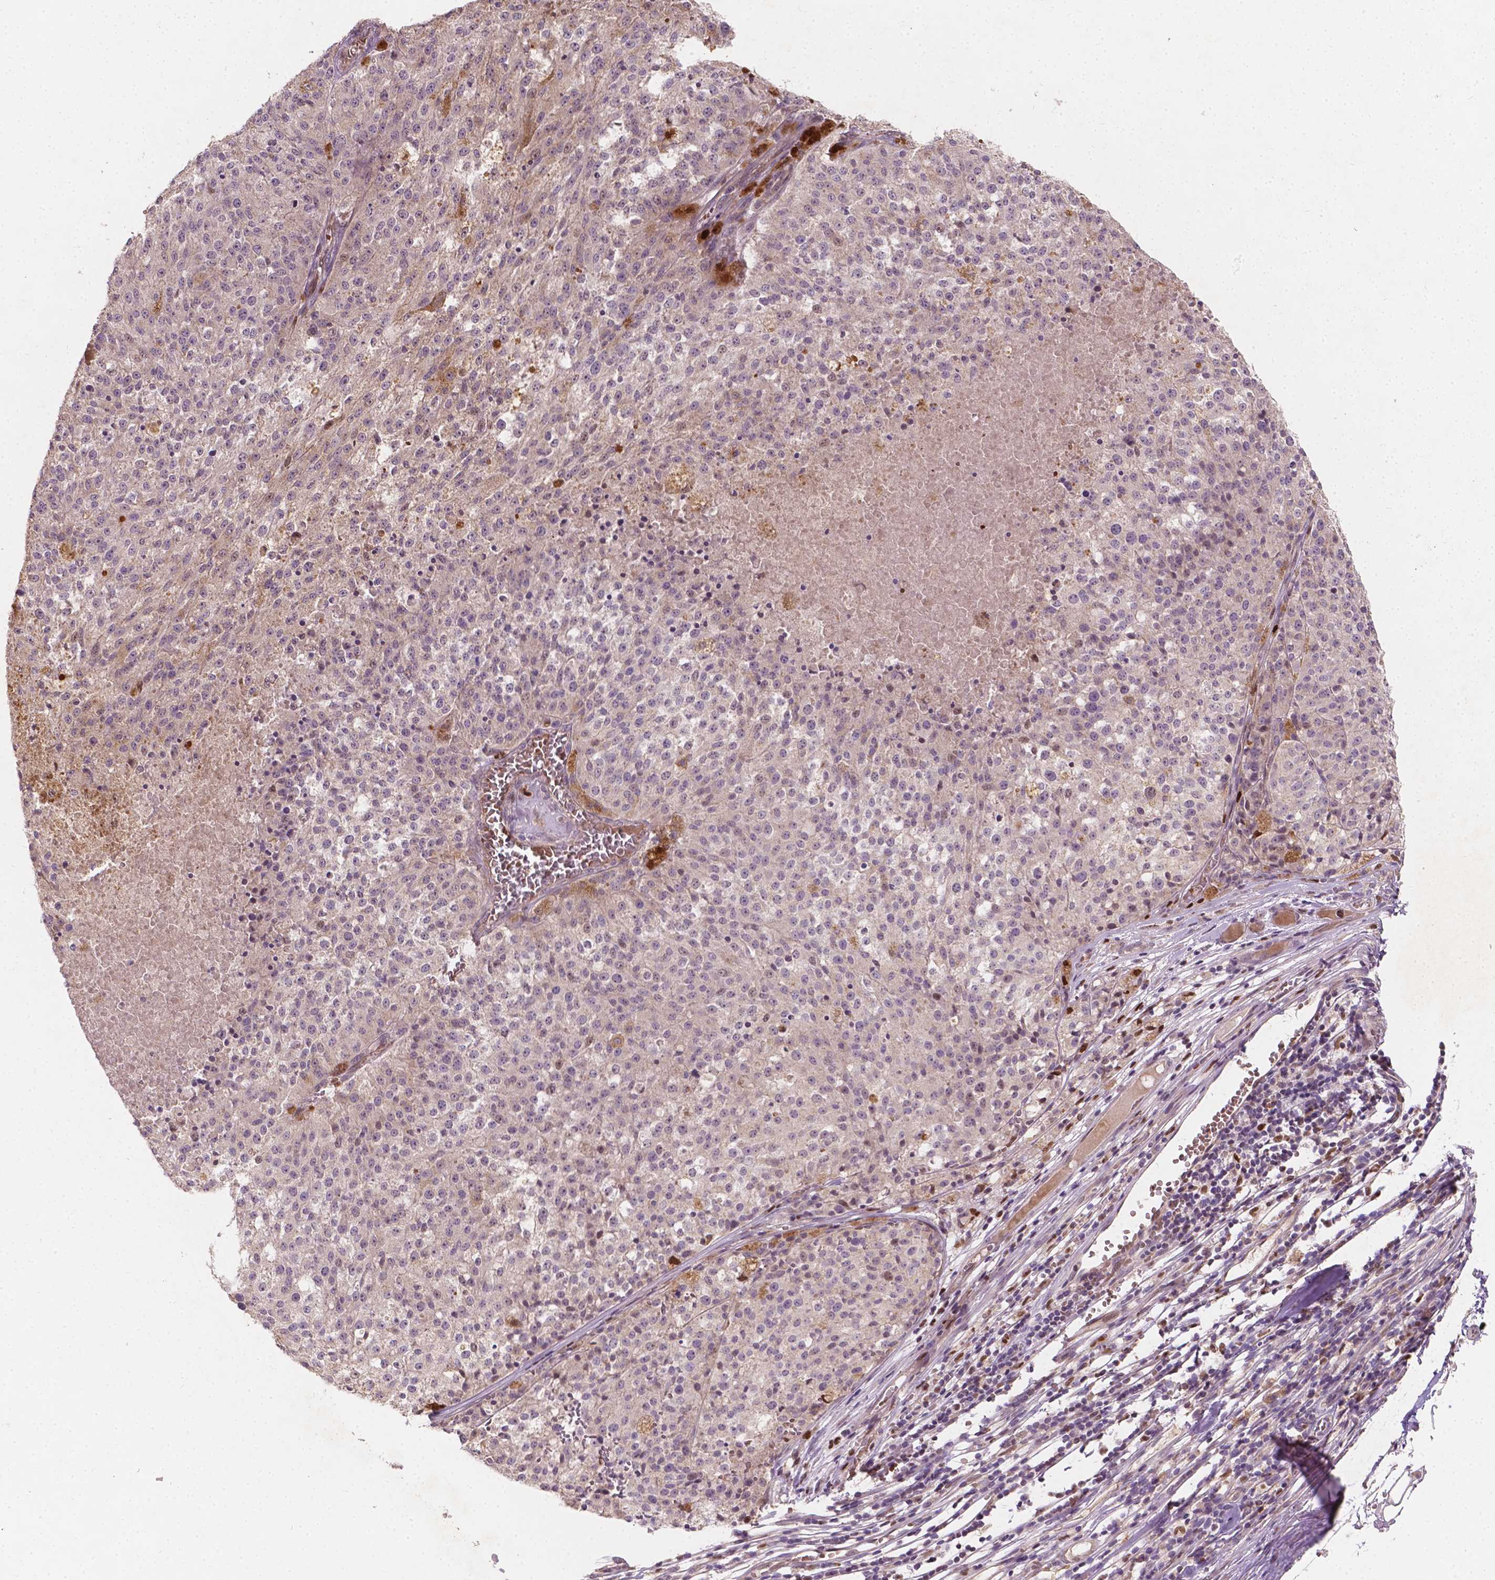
{"staining": {"intensity": "negative", "quantity": "none", "location": "none"}, "tissue": "melanoma", "cell_type": "Tumor cells", "image_type": "cancer", "snomed": [{"axis": "morphology", "description": "Malignant melanoma, Metastatic site"}, {"axis": "topography", "description": "Lymph node"}], "caption": "A high-resolution micrograph shows IHC staining of melanoma, which exhibits no significant expression in tumor cells.", "gene": "DUSP16", "patient": {"sex": "female", "age": 64}}